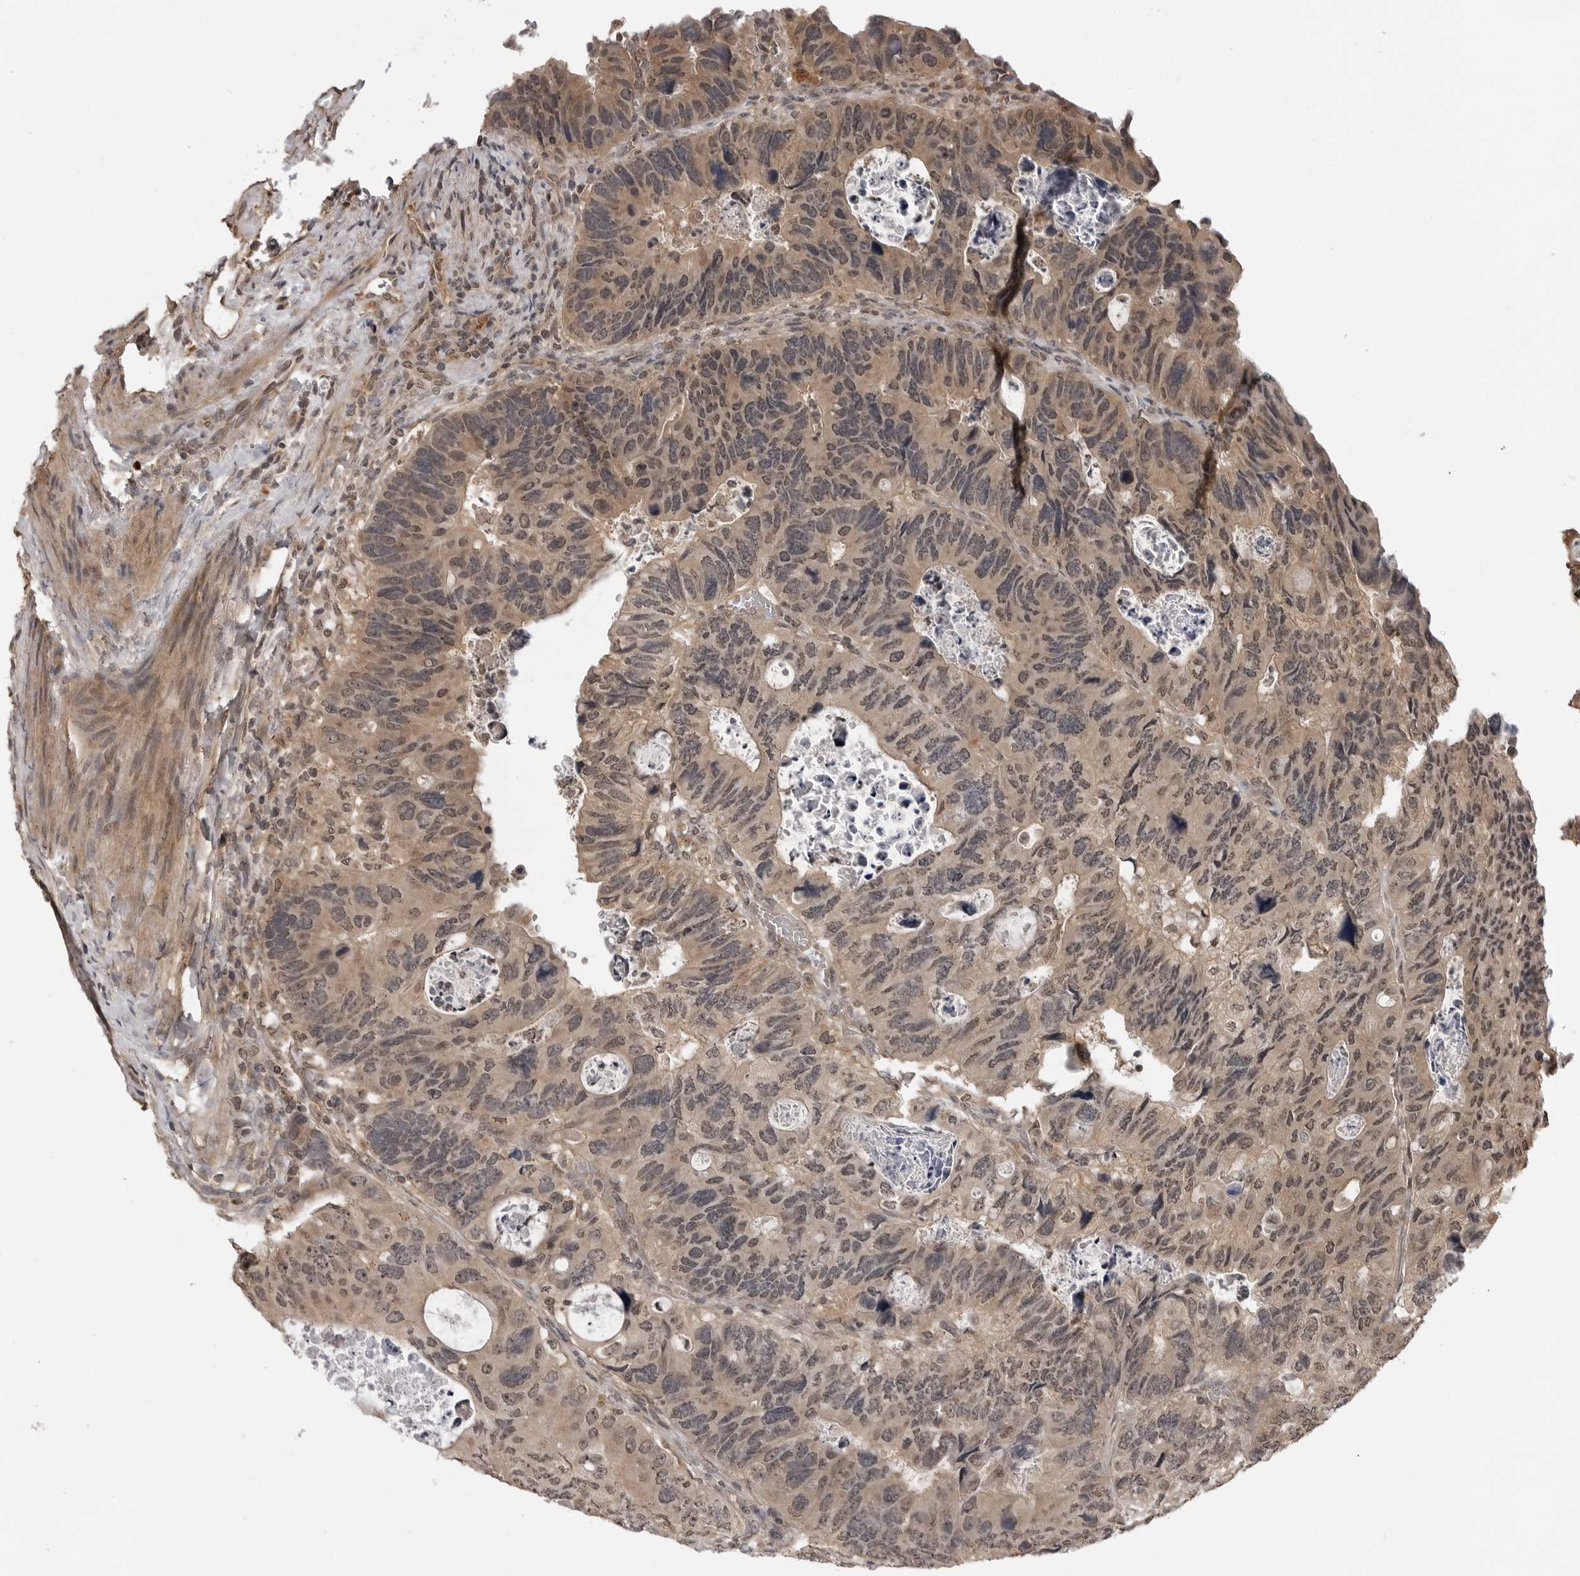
{"staining": {"intensity": "moderate", "quantity": ">75%", "location": "cytoplasmic/membranous,nuclear"}, "tissue": "colorectal cancer", "cell_type": "Tumor cells", "image_type": "cancer", "snomed": [{"axis": "morphology", "description": "Adenocarcinoma, NOS"}, {"axis": "topography", "description": "Rectum"}], "caption": "Colorectal cancer (adenocarcinoma) stained with IHC displays moderate cytoplasmic/membranous and nuclear expression in about >75% of tumor cells. The staining was performed using DAB (3,3'-diaminobenzidine), with brown indicating positive protein expression. Nuclei are stained blue with hematoxylin.", "gene": "IL24", "patient": {"sex": "male", "age": 59}}